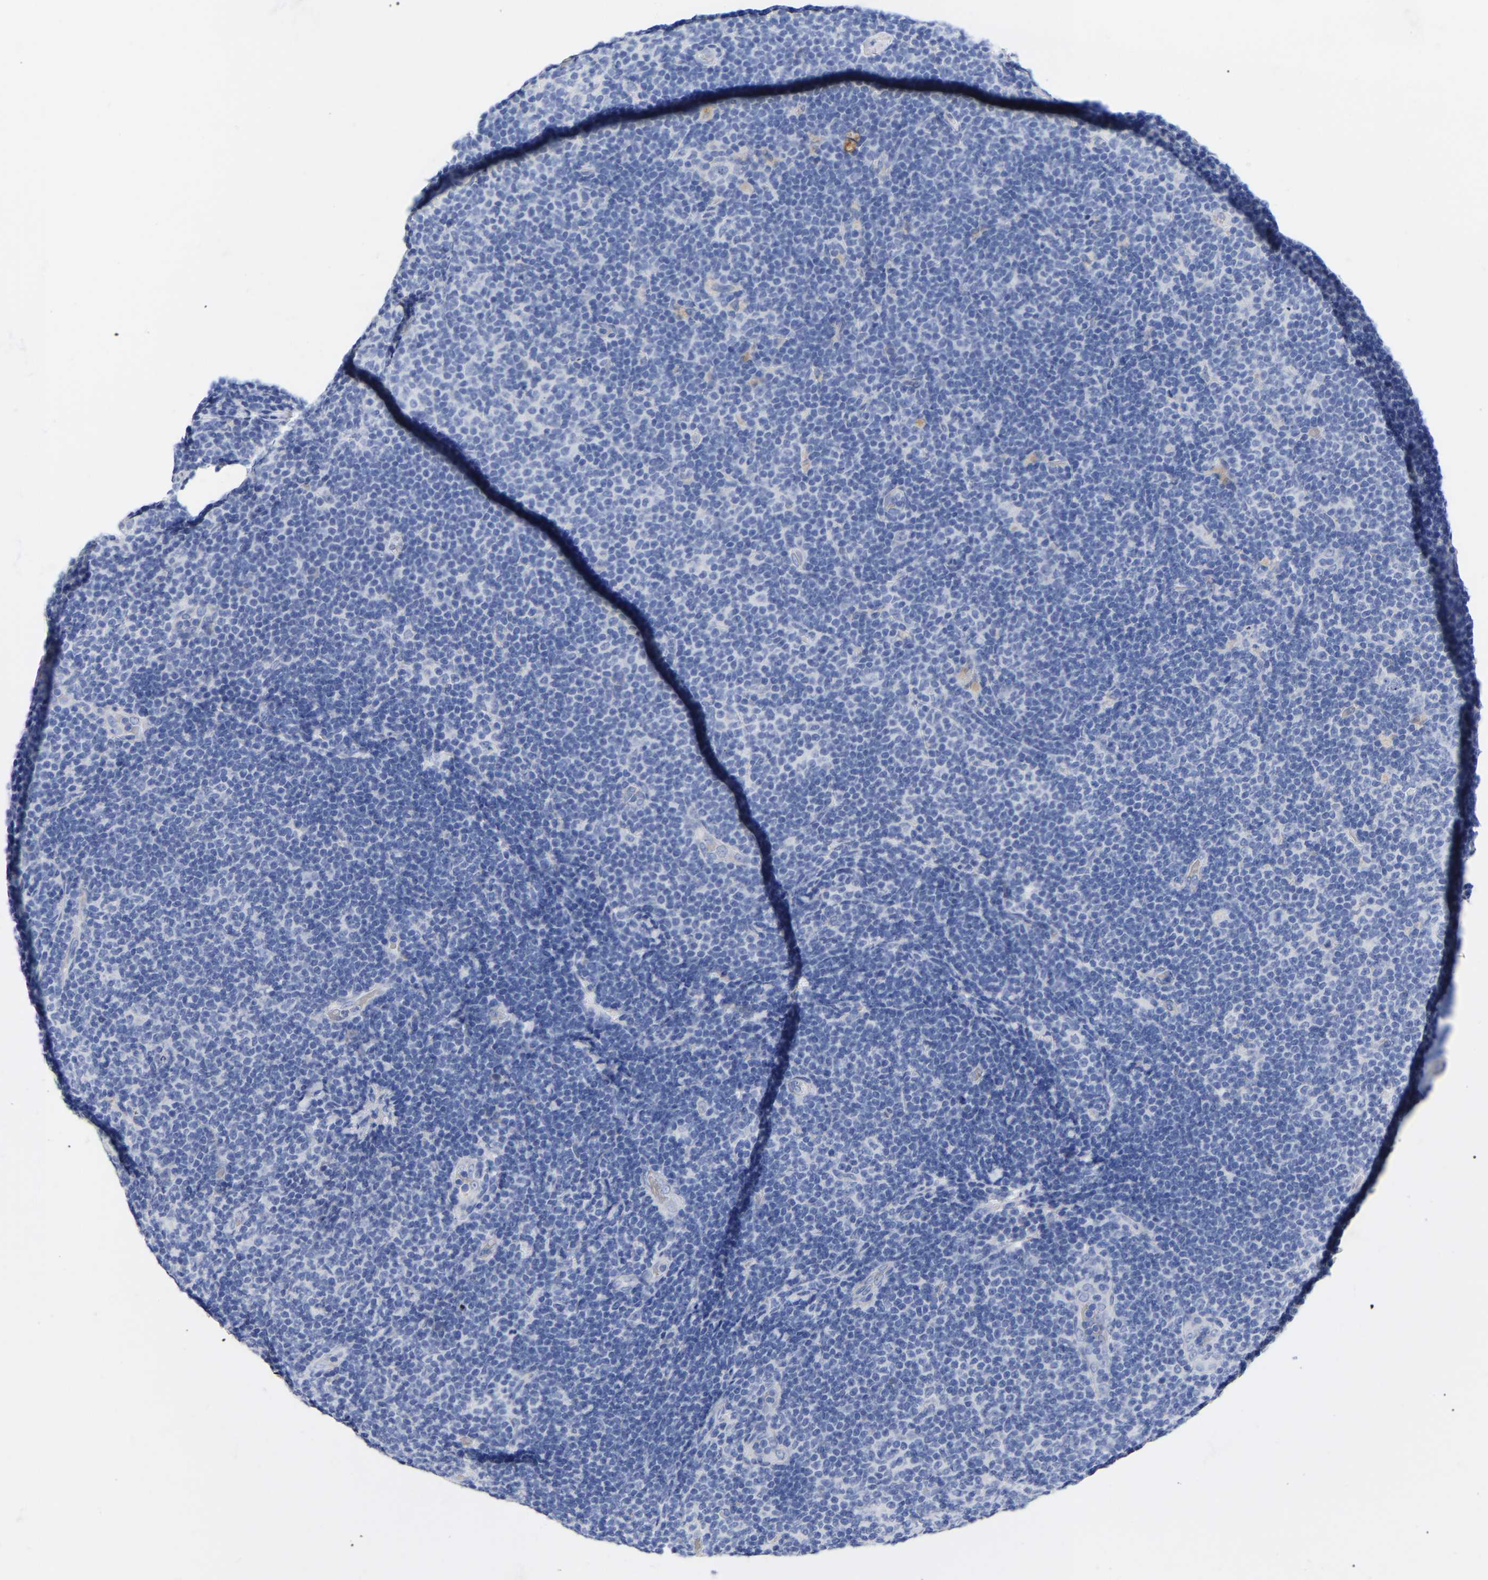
{"staining": {"intensity": "negative", "quantity": "none", "location": "none"}, "tissue": "lymphoma", "cell_type": "Tumor cells", "image_type": "cancer", "snomed": [{"axis": "morphology", "description": "Malignant lymphoma, non-Hodgkin's type, Low grade"}, {"axis": "topography", "description": "Lymph node"}], "caption": "Immunohistochemistry (IHC) photomicrograph of neoplastic tissue: low-grade malignant lymphoma, non-Hodgkin's type stained with DAB (3,3'-diaminobenzidine) displays no significant protein expression in tumor cells.", "gene": "GDF3", "patient": {"sex": "male", "age": 83}}